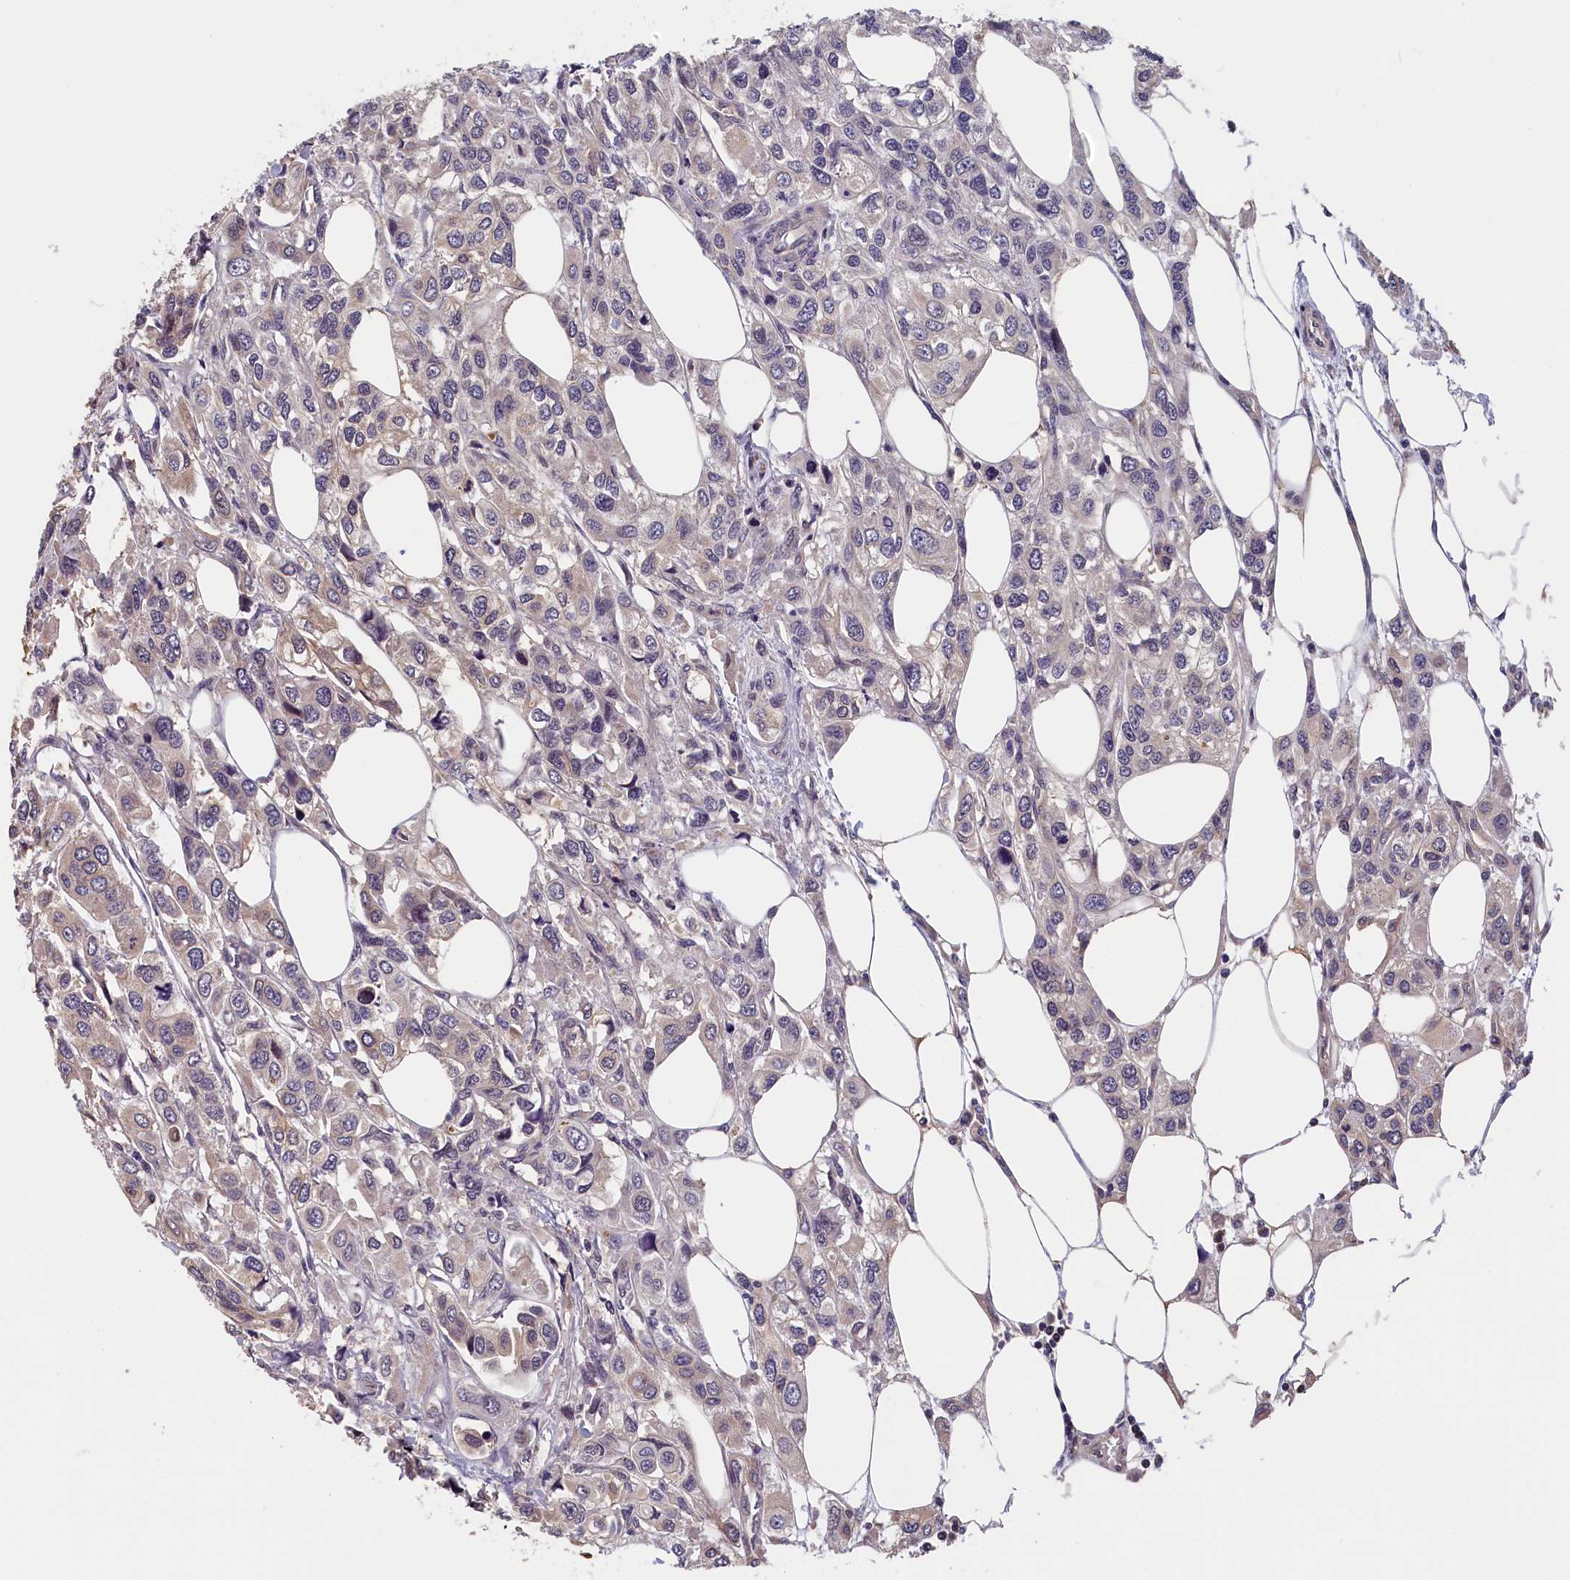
{"staining": {"intensity": "negative", "quantity": "none", "location": "none"}, "tissue": "urothelial cancer", "cell_type": "Tumor cells", "image_type": "cancer", "snomed": [{"axis": "morphology", "description": "Urothelial carcinoma, High grade"}, {"axis": "topography", "description": "Urinary bladder"}], "caption": "Tumor cells show no significant protein expression in urothelial cancer.", "gene": "TMEM116", "patient": {"sex": "male", "age": 67}}